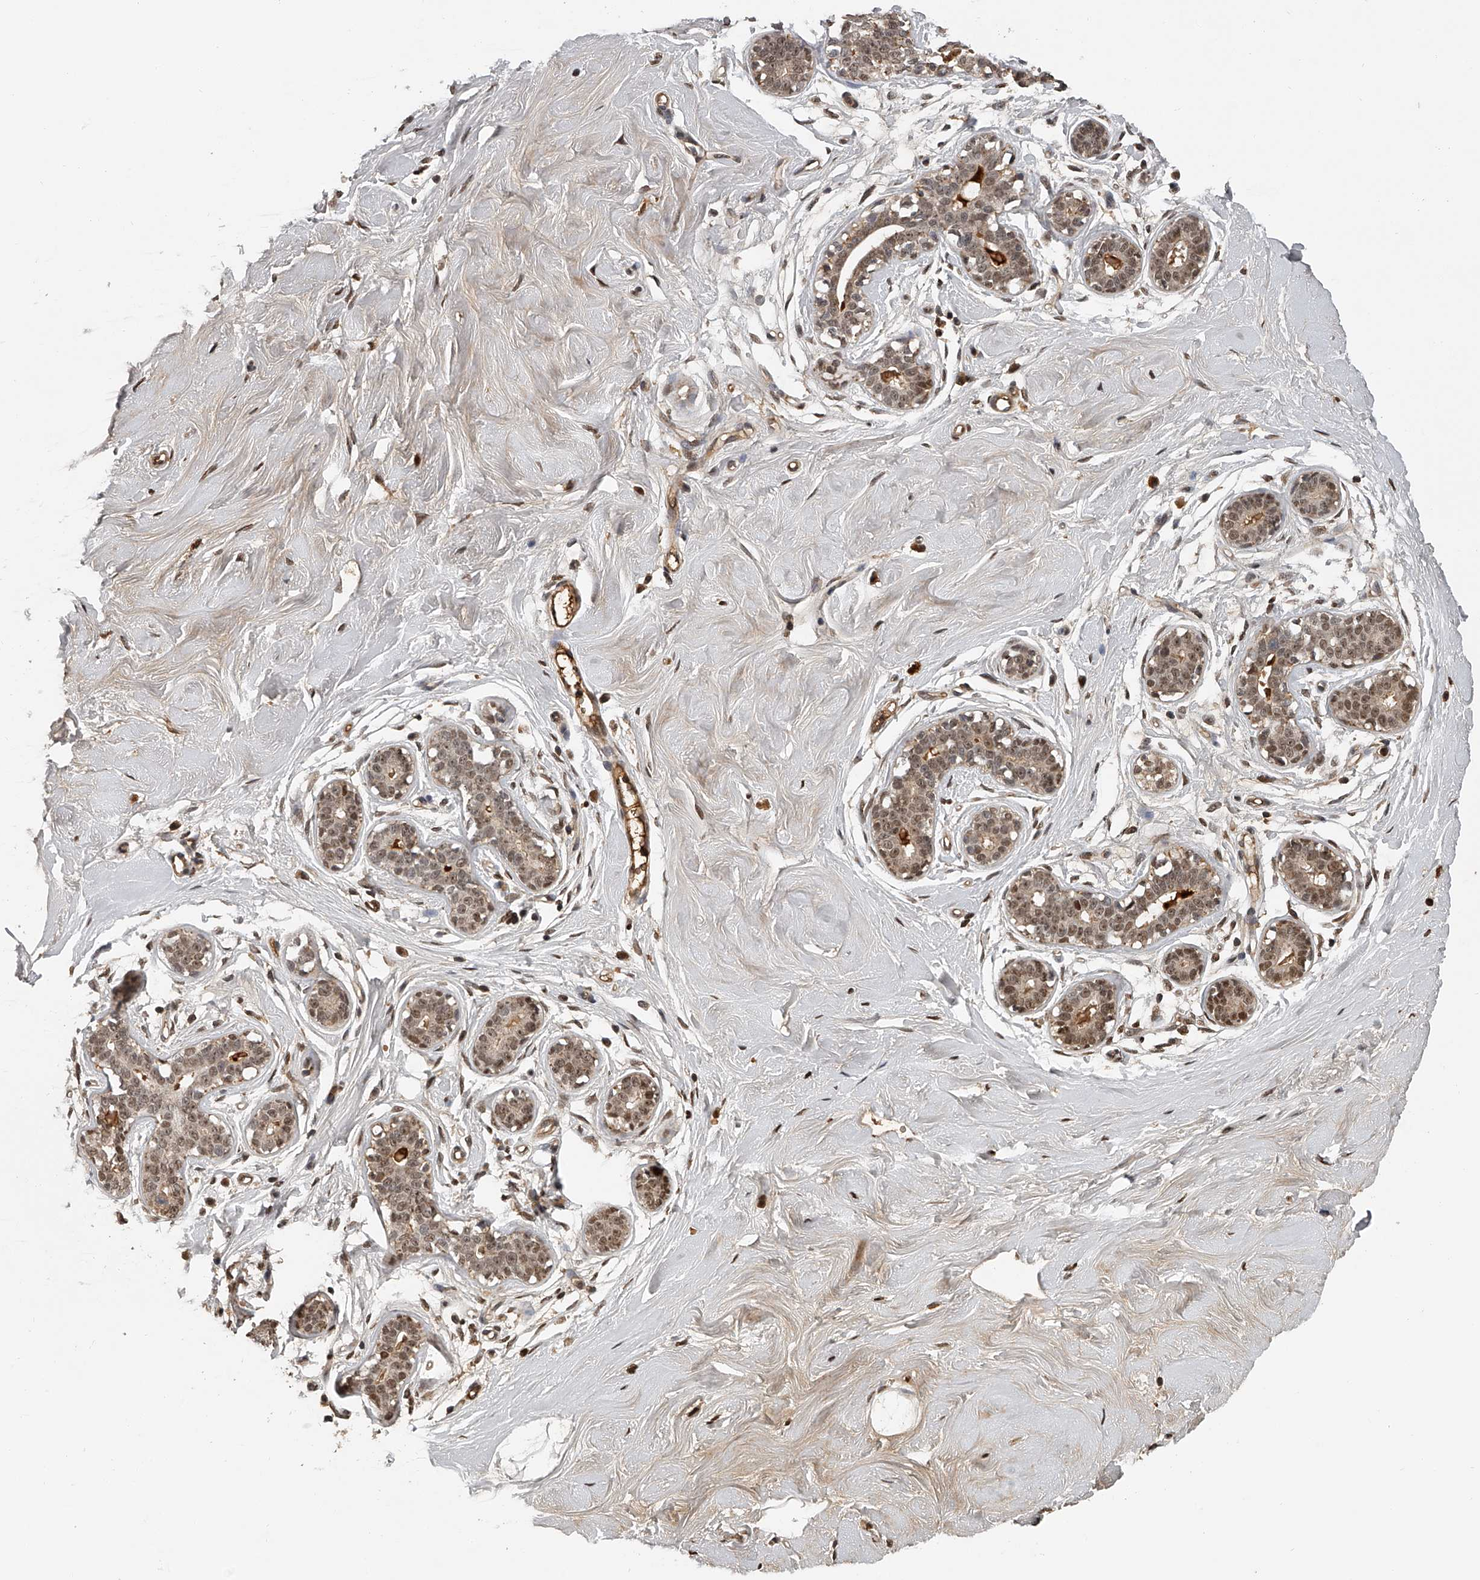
{"staining": {"intensity": "moderate", "quantity": ">75%", "location": "cytoplasmic/membranous,nuclear"}, "tissue": "breast", "cell_type": "Adipocytes", "image_type": "normal", "snomed": [{"axis": "morphology", "description": "Normal tissue, NOS"}, {"axis": "topography", "description": "Breast"}], "caption": "Moderate cytoplasmic/membranous,nuclear positivity for a protein is present in approximately >75% of adipocytes of unremarkable breast using immunohistochemistry (IHC).", "gene": "PLEKHG1", "patient": {"sex": "female", "age": 23}}